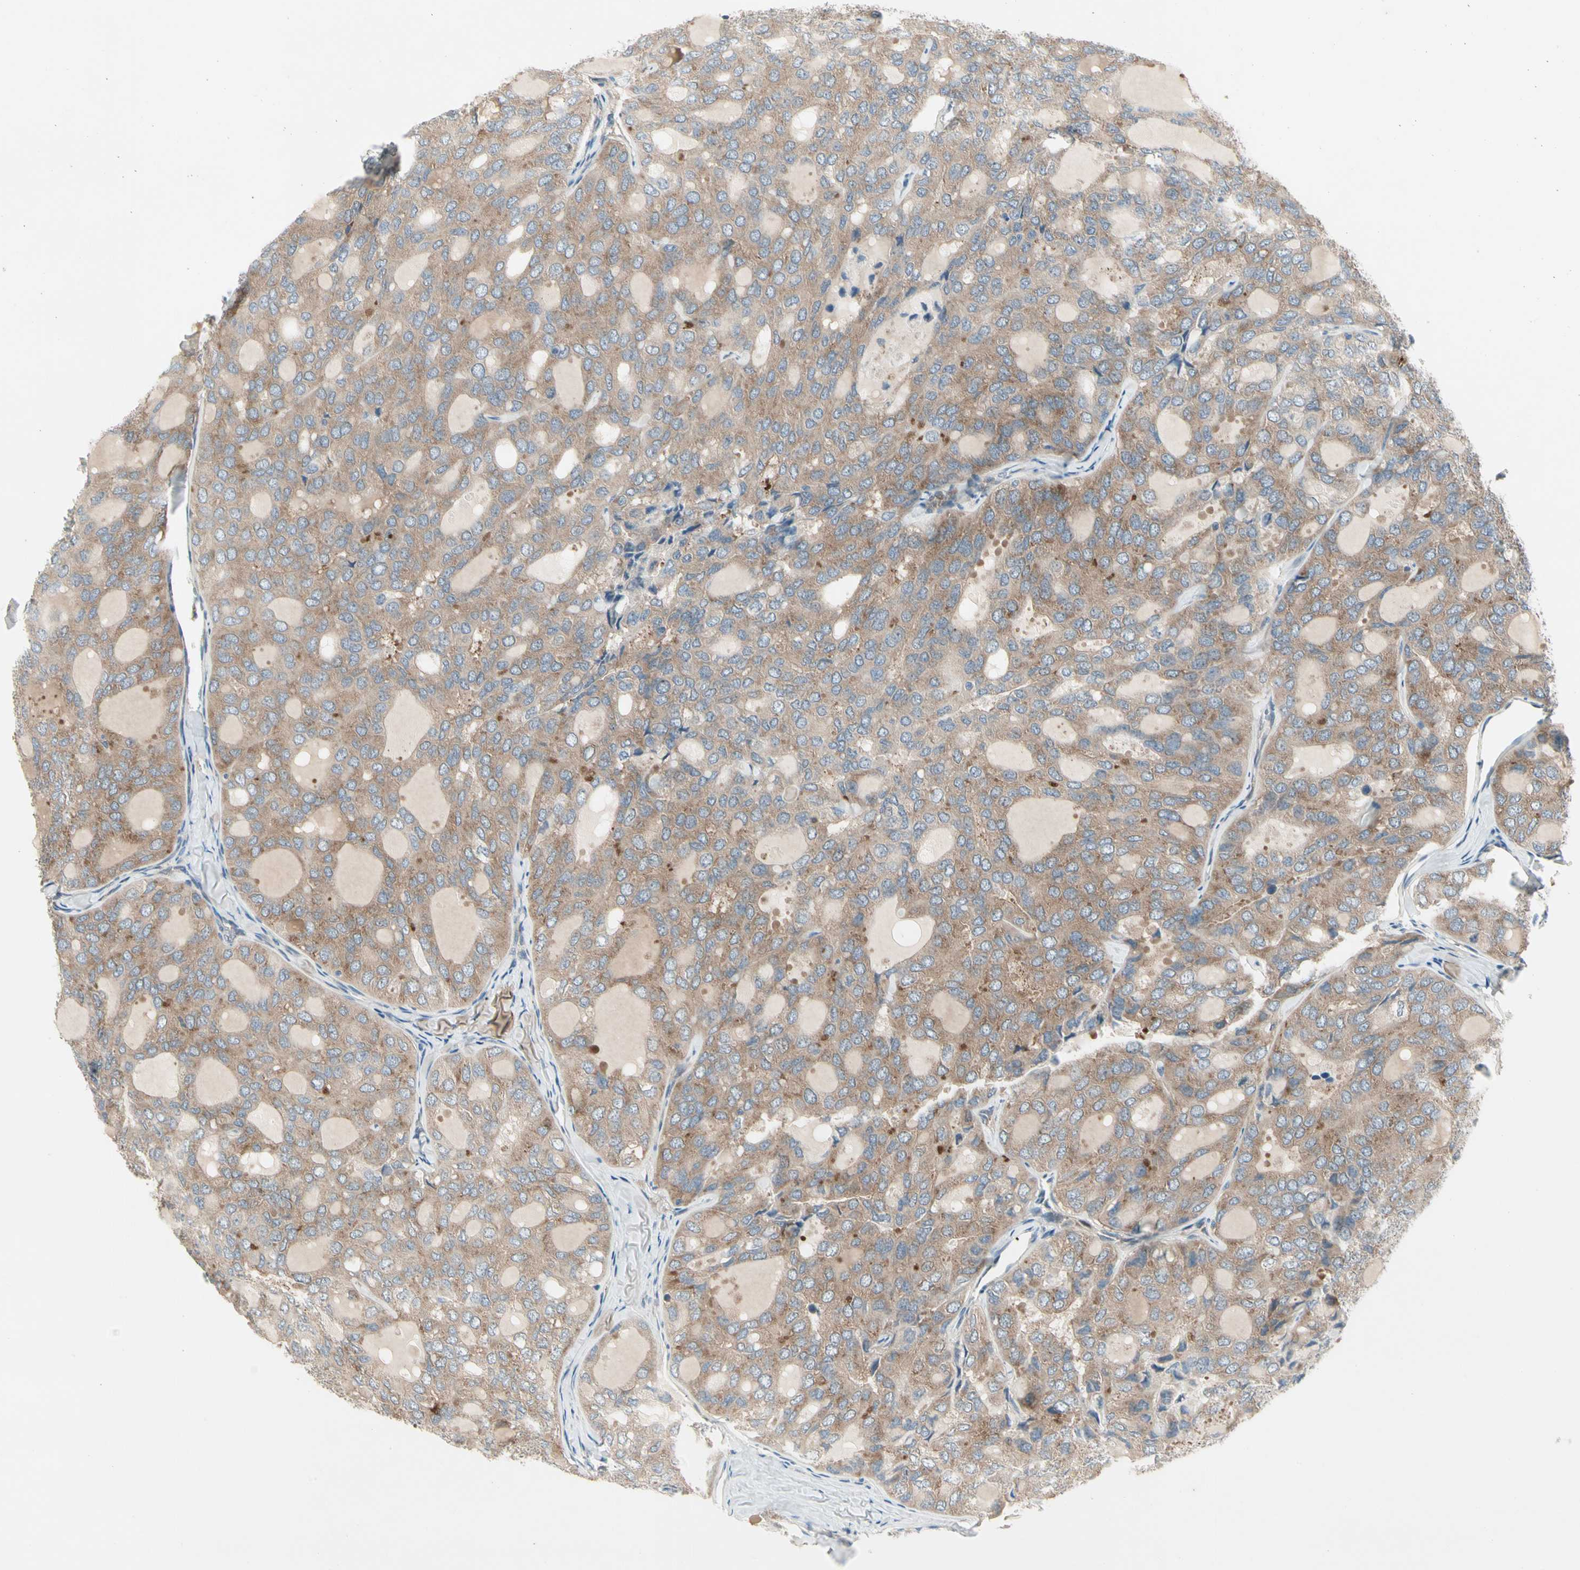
{"staining": {"intensity": "moderate", "quantity": ">75%", "location": "cytoplasmic/membranous"}, "tissue": "thyroid cancer", "cell_type": "Tumor cells", "image_type": "cancer", "snomed": [{"axis": "morphology", "description": "Follicular adenoma carcinoma, NOS"}, {"axis": "topography", "description": "Thyroid gland"}], "caption": "Immunohistochemical staining of human thyroid cancer (follicular adenoma carcinoma) reveals moderate cytoplasmic/membranous protein staining in about >75% of tumor cells. (DAB IHC with brightfield microscopy, high magnification).", "gene": "IL1R1", "patient": {"sex": "male", "age": 75}}